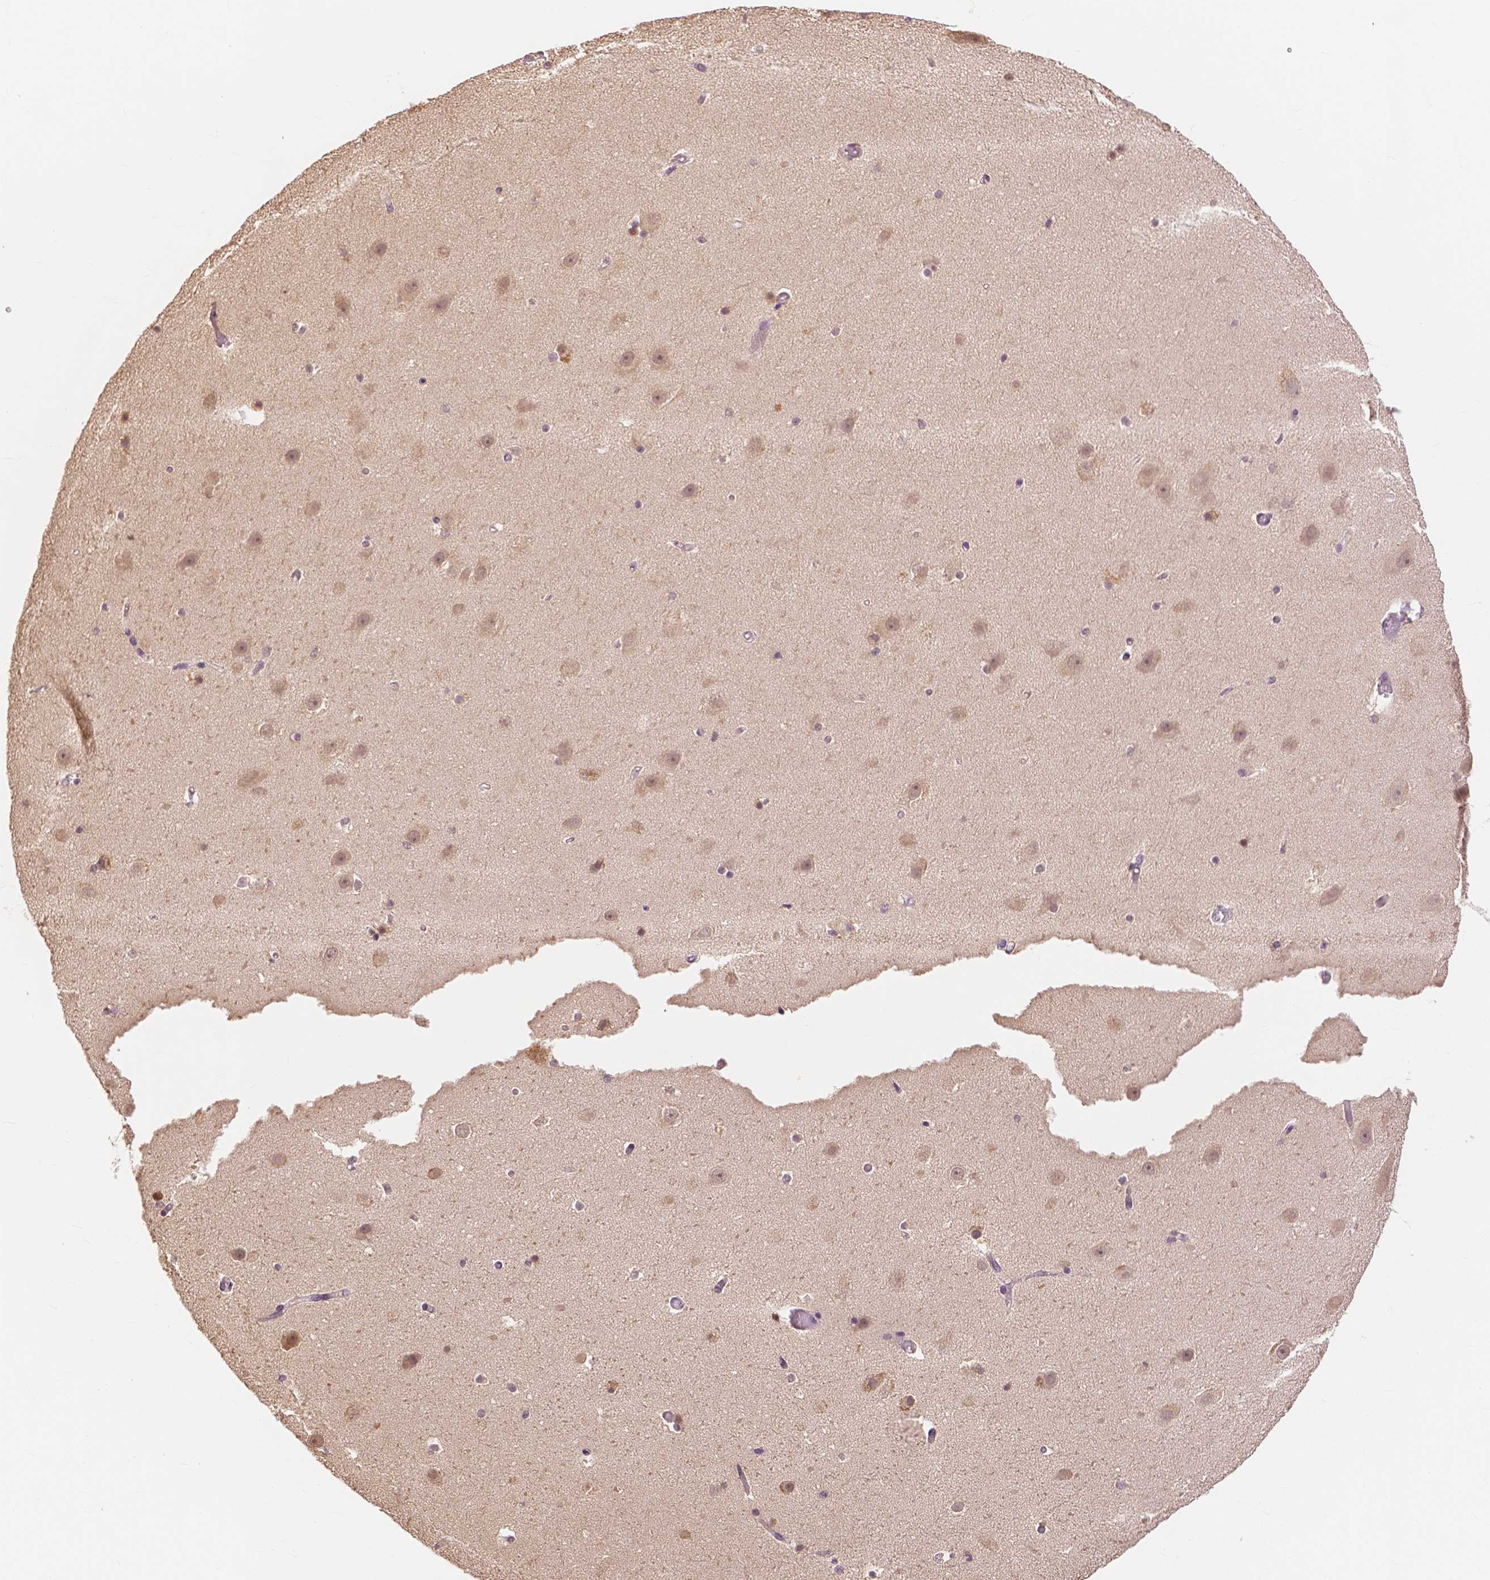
{"staining": {"intensity": "negative", "quantity": "none", "location": "none"}, "tissue": "hippocampus", "cell_type": "Glial cells", "image_type": "normal", "snomed": [{"axis": "morphology", "description": "Normal tissue, NOS"}, {"axis": "topography", "description": "Hippocampus"}], "caption": "Immunohistochemistry photomicrograph of normal hippocampus stained for a protein (brown), which reveals no positivity in glial cells.", "gene": "MAP1LC3B", "patient": {"sex": "male", "age": 26}}